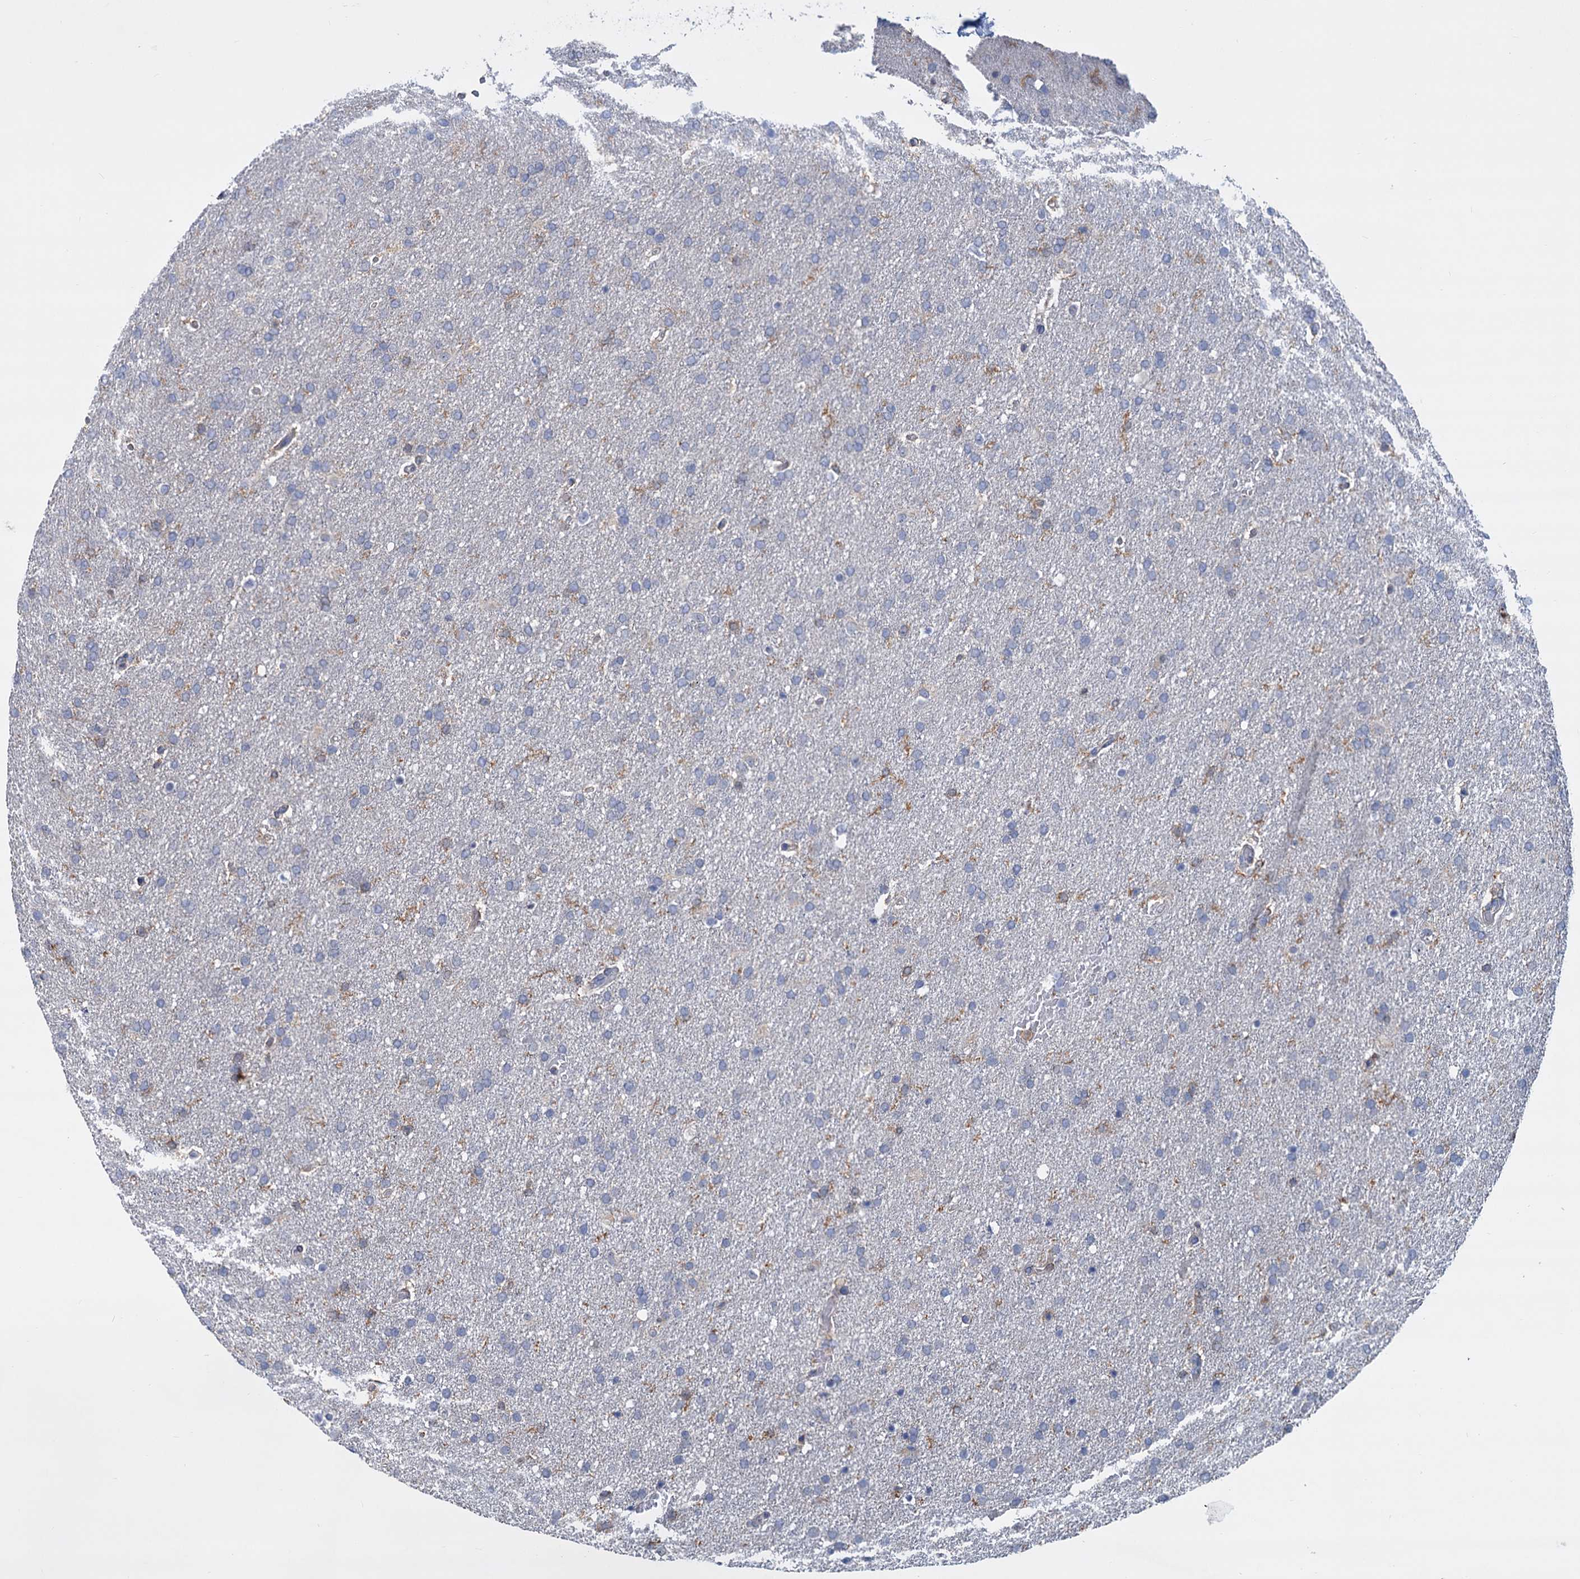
{"staining": {"intensity": "negative", "quantity": "none", "location": "none"}, "tissue": "glioma", "cell_type": "Tumor cells", "image_type": "cancer", "snomed": [{"axis": "morphology", "description": "Glioma, malignant, High grade"}, {"axis": "topography", "description": "Brain"}], "caption": "This is an immunohistochemistry (IHC) image of human malignant high-grade glioma. There is no positivity in tumor cells.", "gene": "LRCH4", "patient": {"sex": "male", "age": 72}}